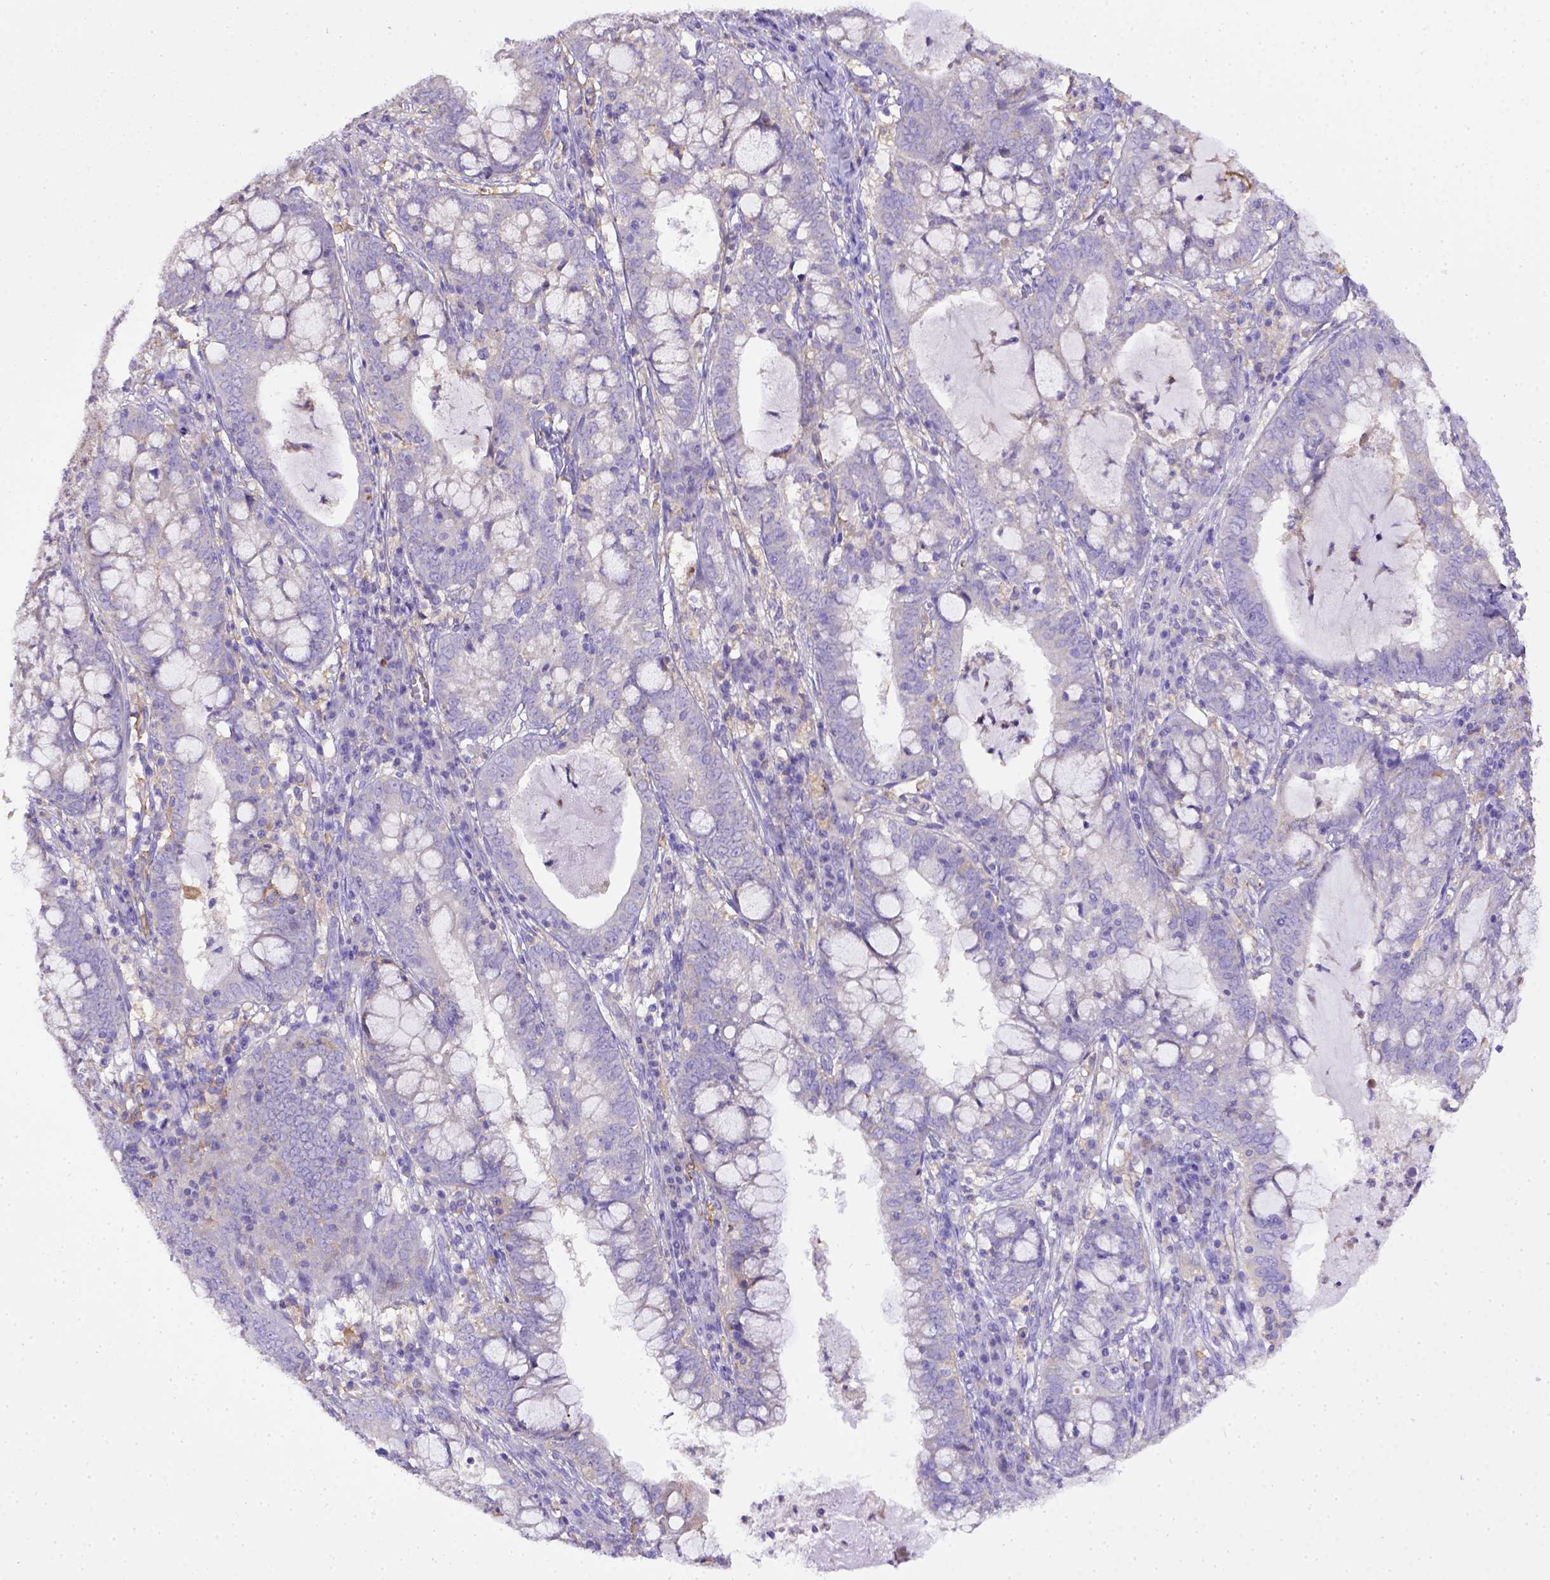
{"staining": {"intensity": "negative", "quantity": "none", "location": "none"}, "tissue": "cervical cancer", "cell_type": "Tumor cells", "image_type": "cancer", "snomed": [{"axis": "morphology", "description": "Adenocarcinoma, NOS"}, {"axis": "topography", "description": "Cervix"}], "caption": "A micrograph of cervical adenocarcinoma stained for a protein shows no brown staining in tumor cells.", "gene": "CD40", "patient": {"sex": "female", "age": 40}}